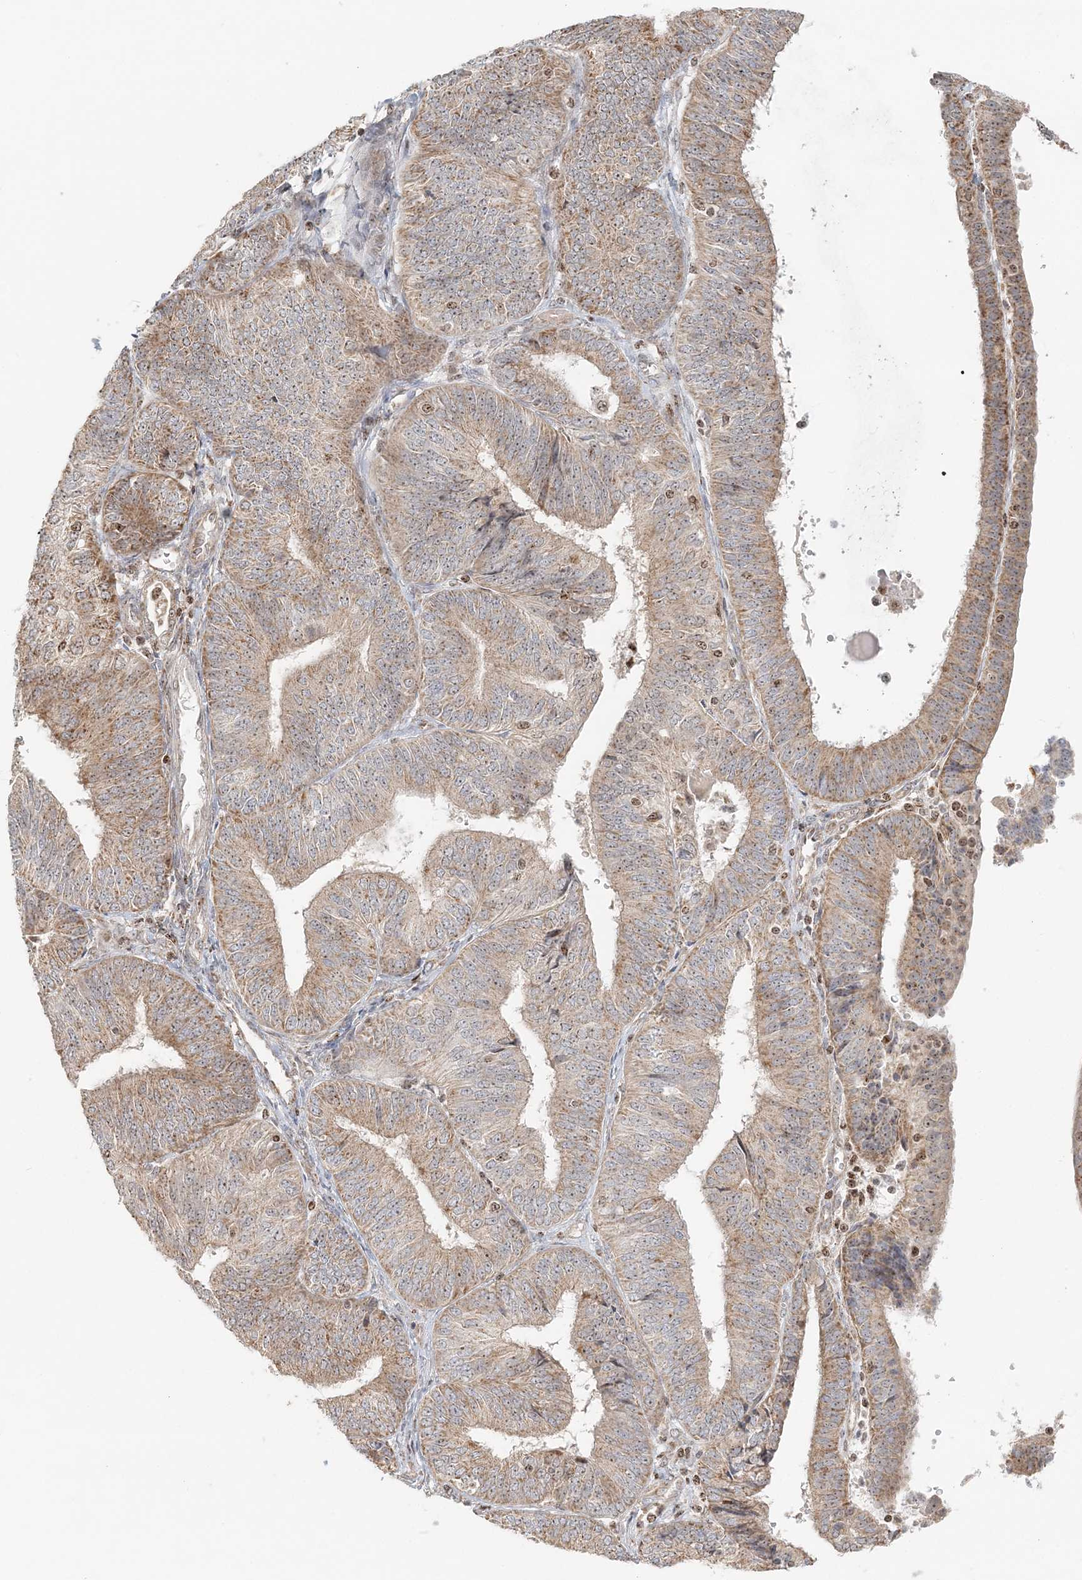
{"staining": {"intensity": "moderate", "quantity": ">75%", "location": "cytoplasmic/membranous,nuclear"}, "tissue": "endometrial cancer", "cell_type": "Tumor cells", "image_type": "cancer", "snomed": [{"axis": "morphology", "description": "Adenocarcinoma, NOS"}, {"axis": "topography", "description": "Endometrium"}], "caption": "Endometrial adenocarcinoma stained with a brown dye exhibits moderate cytoplasmic/membranous and nuclear positive positivity in about >75% of tumor cells.", "gene": "UBE2F", "patient": {"sex": "female", "age": 58}}